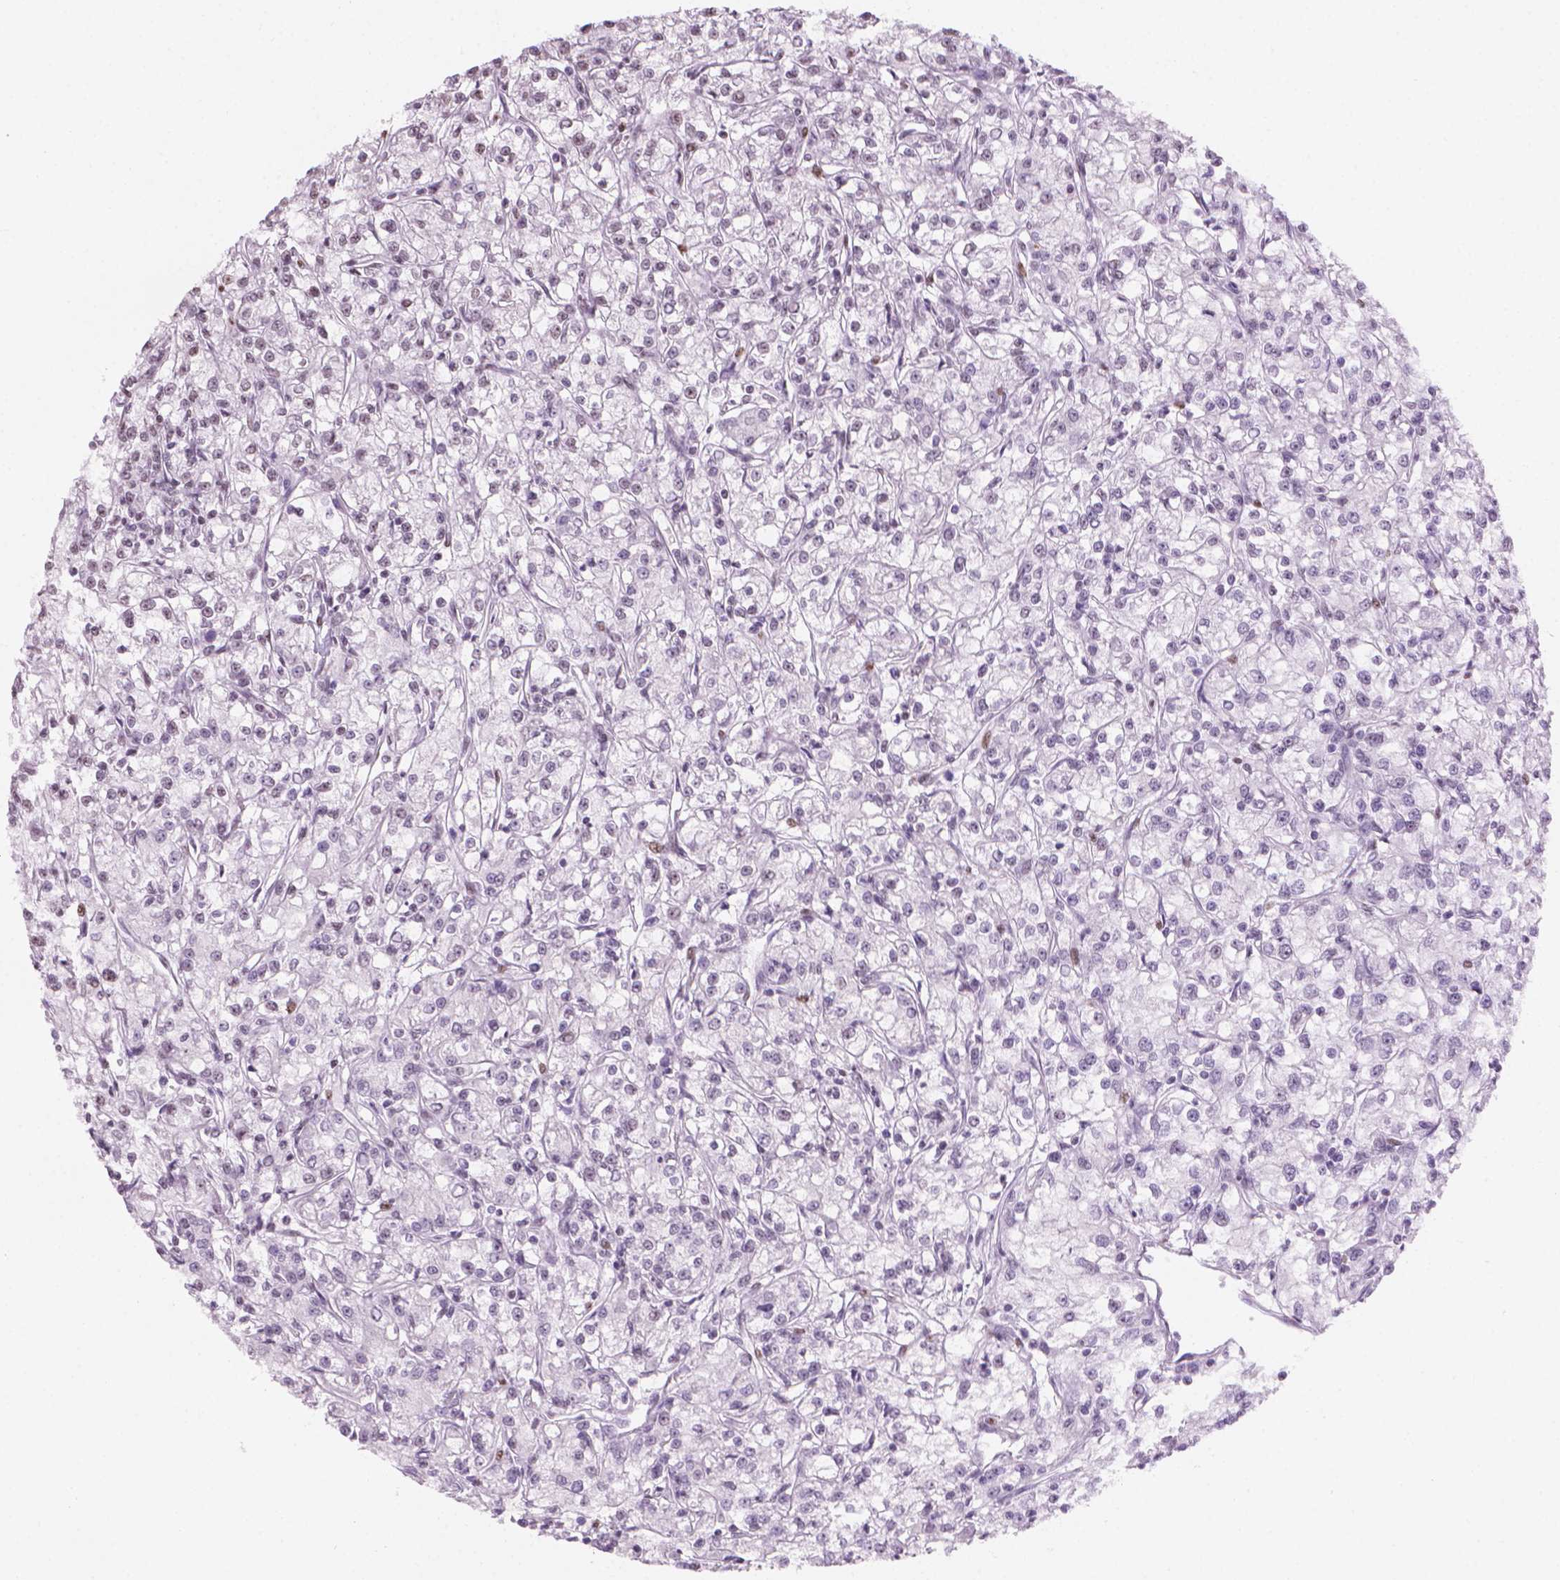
{"staining": {"intensity": "moderate", "quantity": "<25%", "location": "nuclear"}, "tissue": "renal cancer", "cell_type": "Tumor cells", "image_type": "cancer", "snomed": [{"axis": "morphology", "description": "Adenocarcinoma, NOS"}, {"axis": "topography", "description": "Kidney"}], "caption": "Renal cancer stained with a protein marker displays moderate staining in tumor cells.", "gene": "PIAS2", "patient": {"sex": "female", "age": 59}}